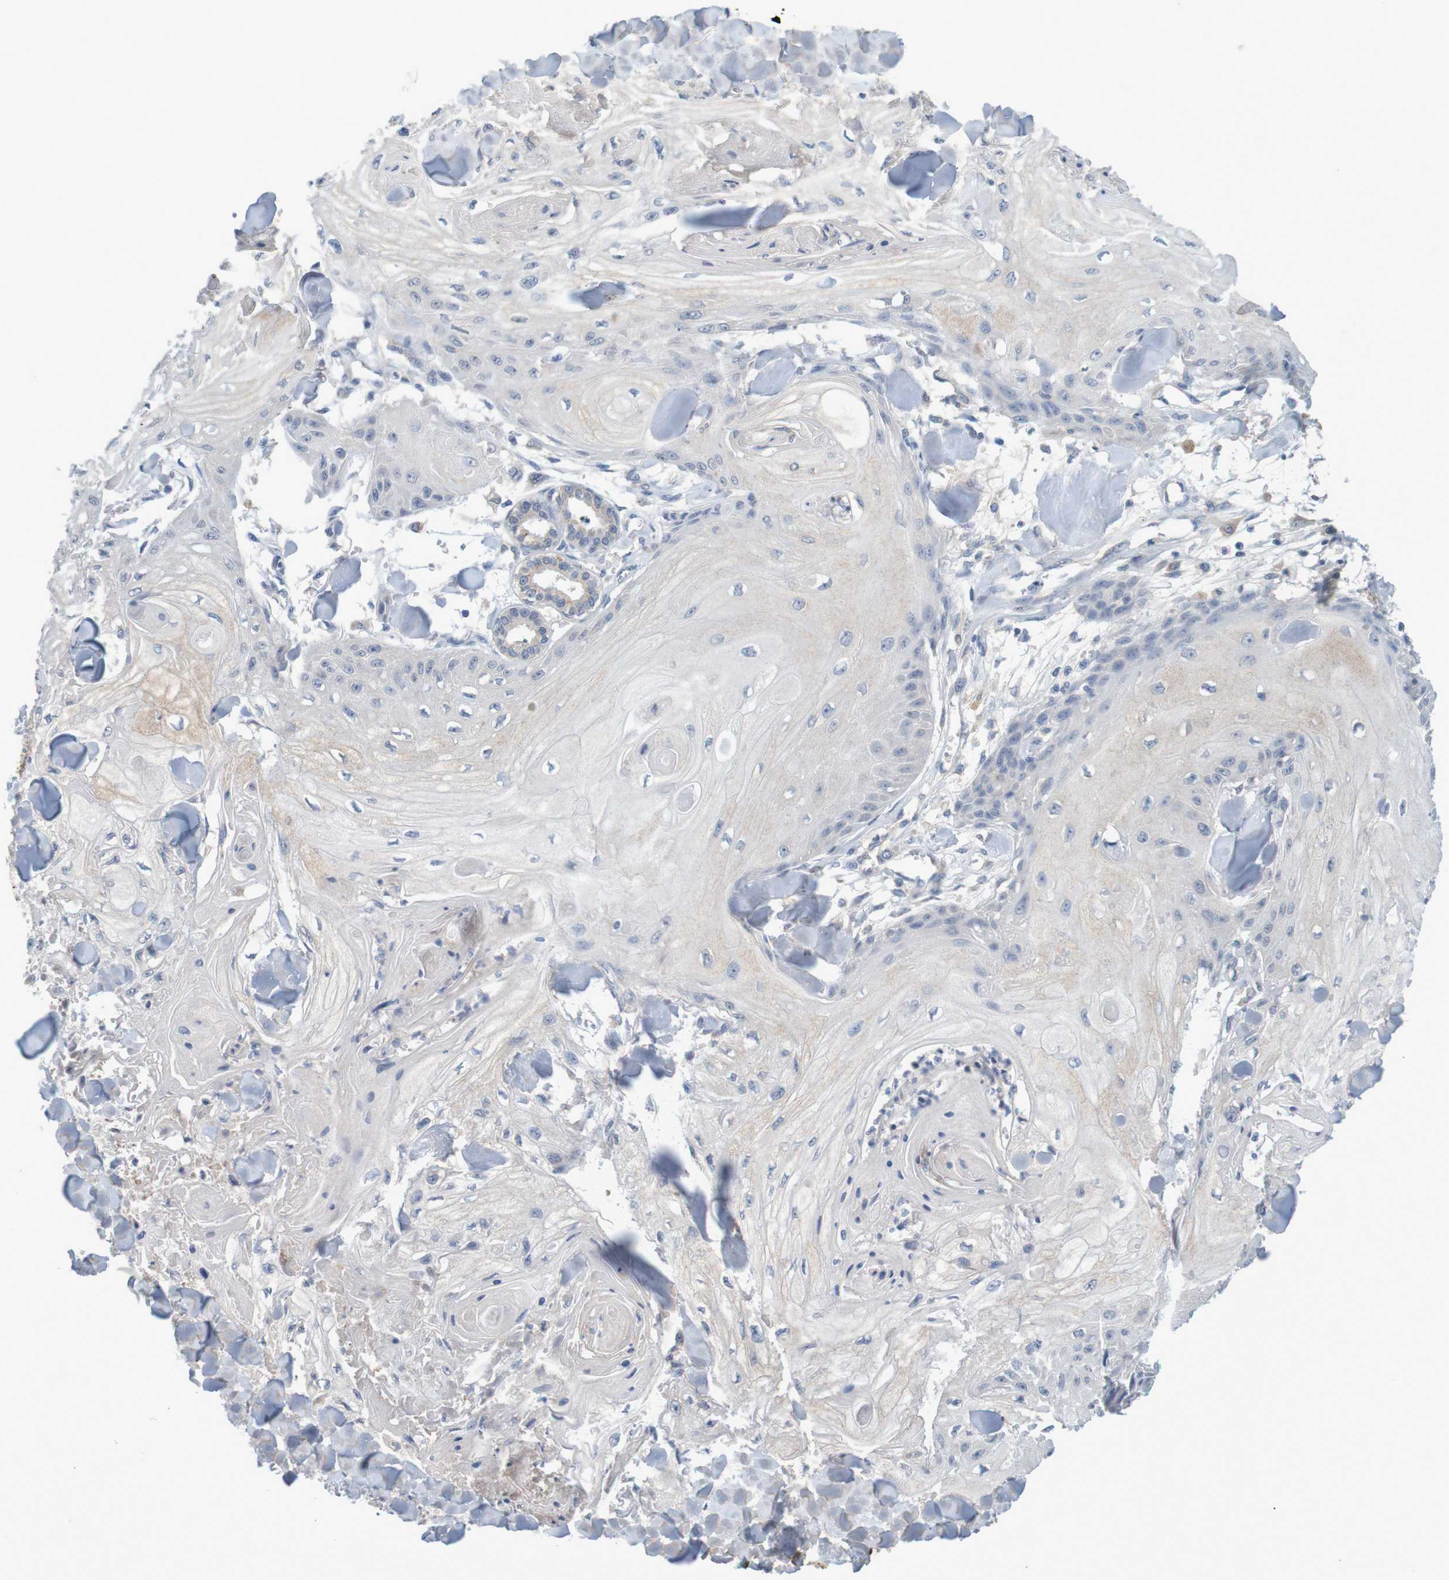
{"staining": {"intensity": "negative", "quantity": "none", "location": "none"}, "tissue": "skin cancer", "cell_type": "Tumor cells", "image_type": "cancer", "snomed": [{"axis": "morphology", "description": "Squamous cell carcinoma, NOS"}, {"axis": "topography", "description": "Skin"}], "caption": "This is an immunohistochemistry (IHC) image of human skin squamous cell carcinoma. There is no staining in tumor cells.", "gene": "LTA", "patient": {"sex": "male", "age": 74}}